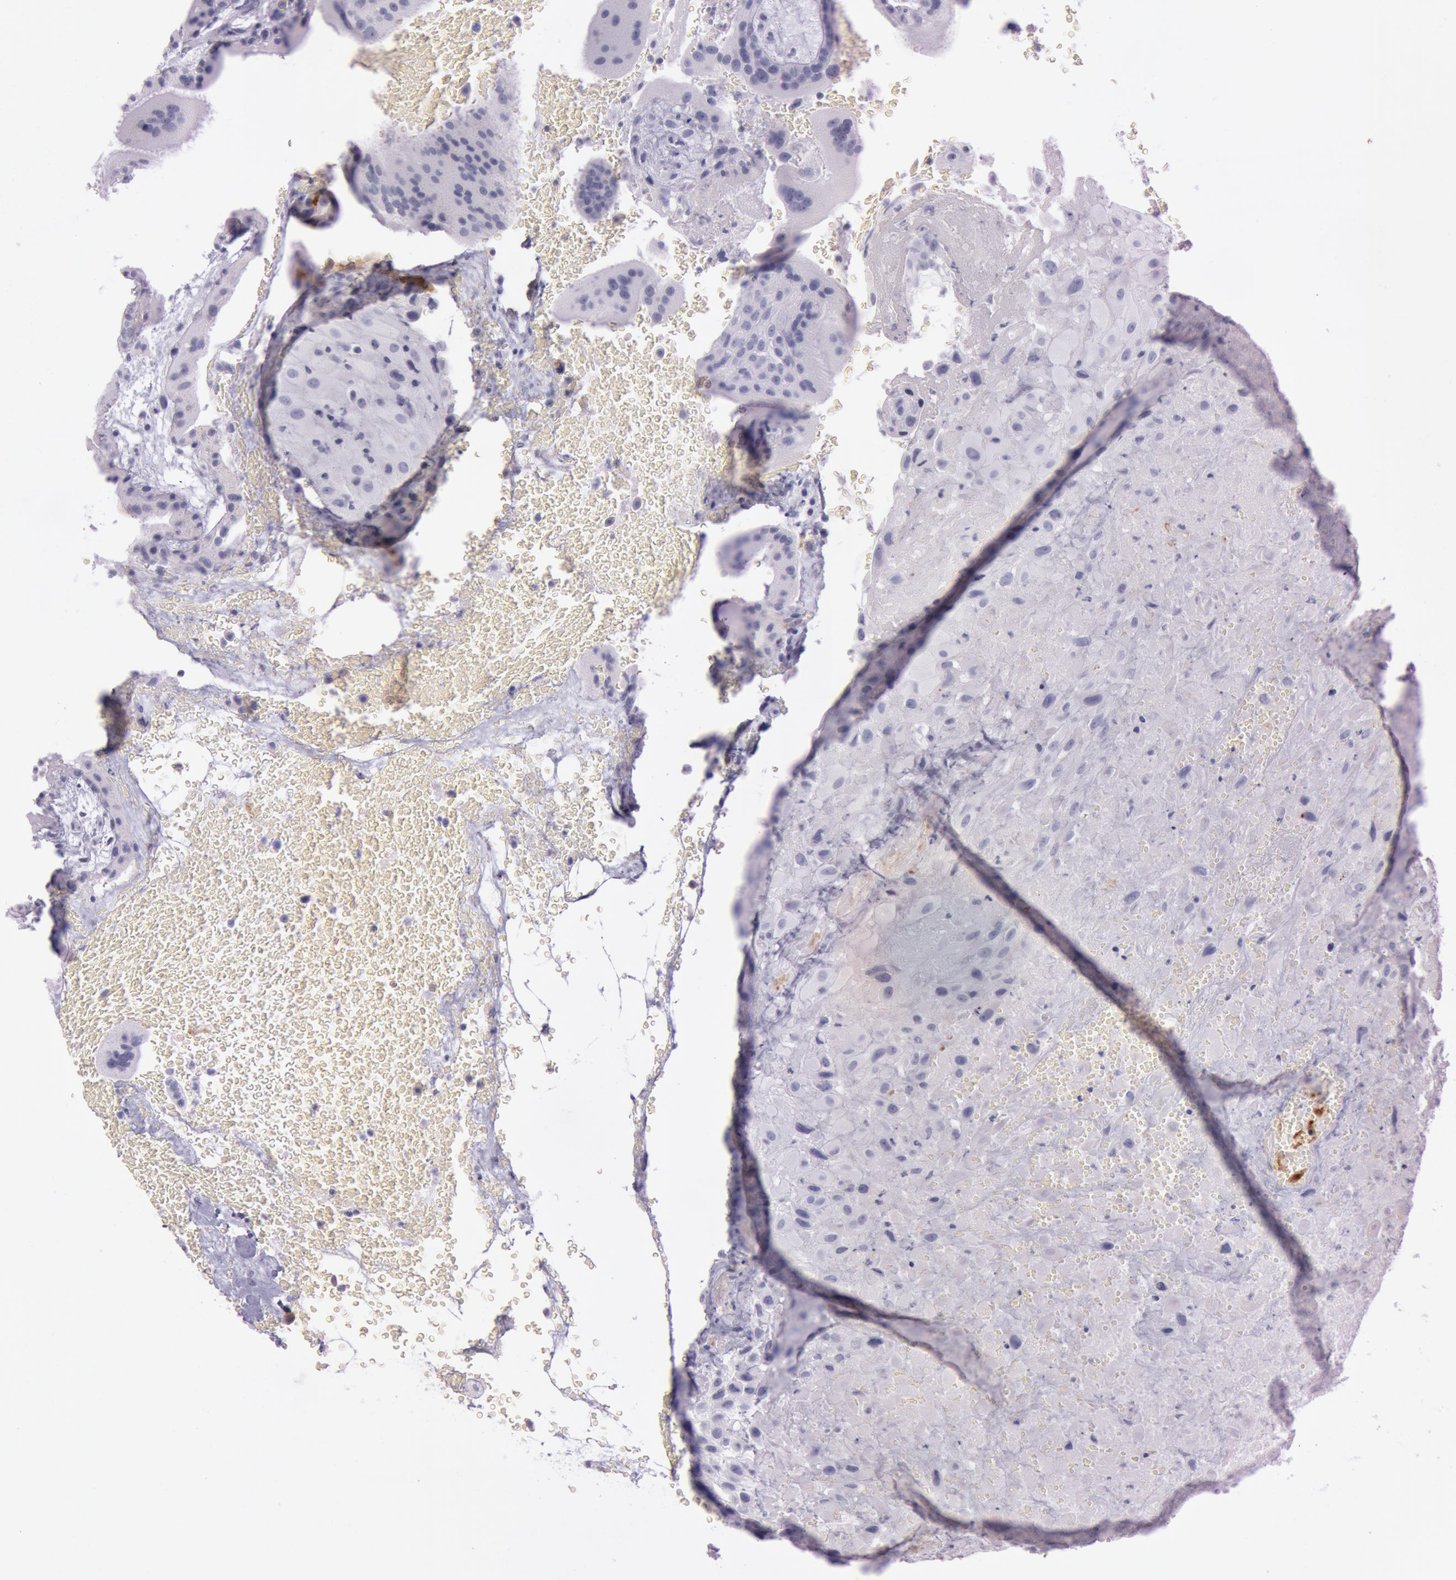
{"staining": {"intensity": "negative", "quantity": "none", "location": "none"}, "tissue": "placenta", "cell_type": "Decidual cells", "image_type": "normal", "snomed": [{"axis": "morphology", "description": "Normal tissue, NOS"}, {"axis": "topography", "description": "Placenta"}], "caption": "Immunohistochemistry of benign placenta shows no positivity in decidual cells.", "gene": "FOLH1", "patient": {"sex": "female", "age": 19}}